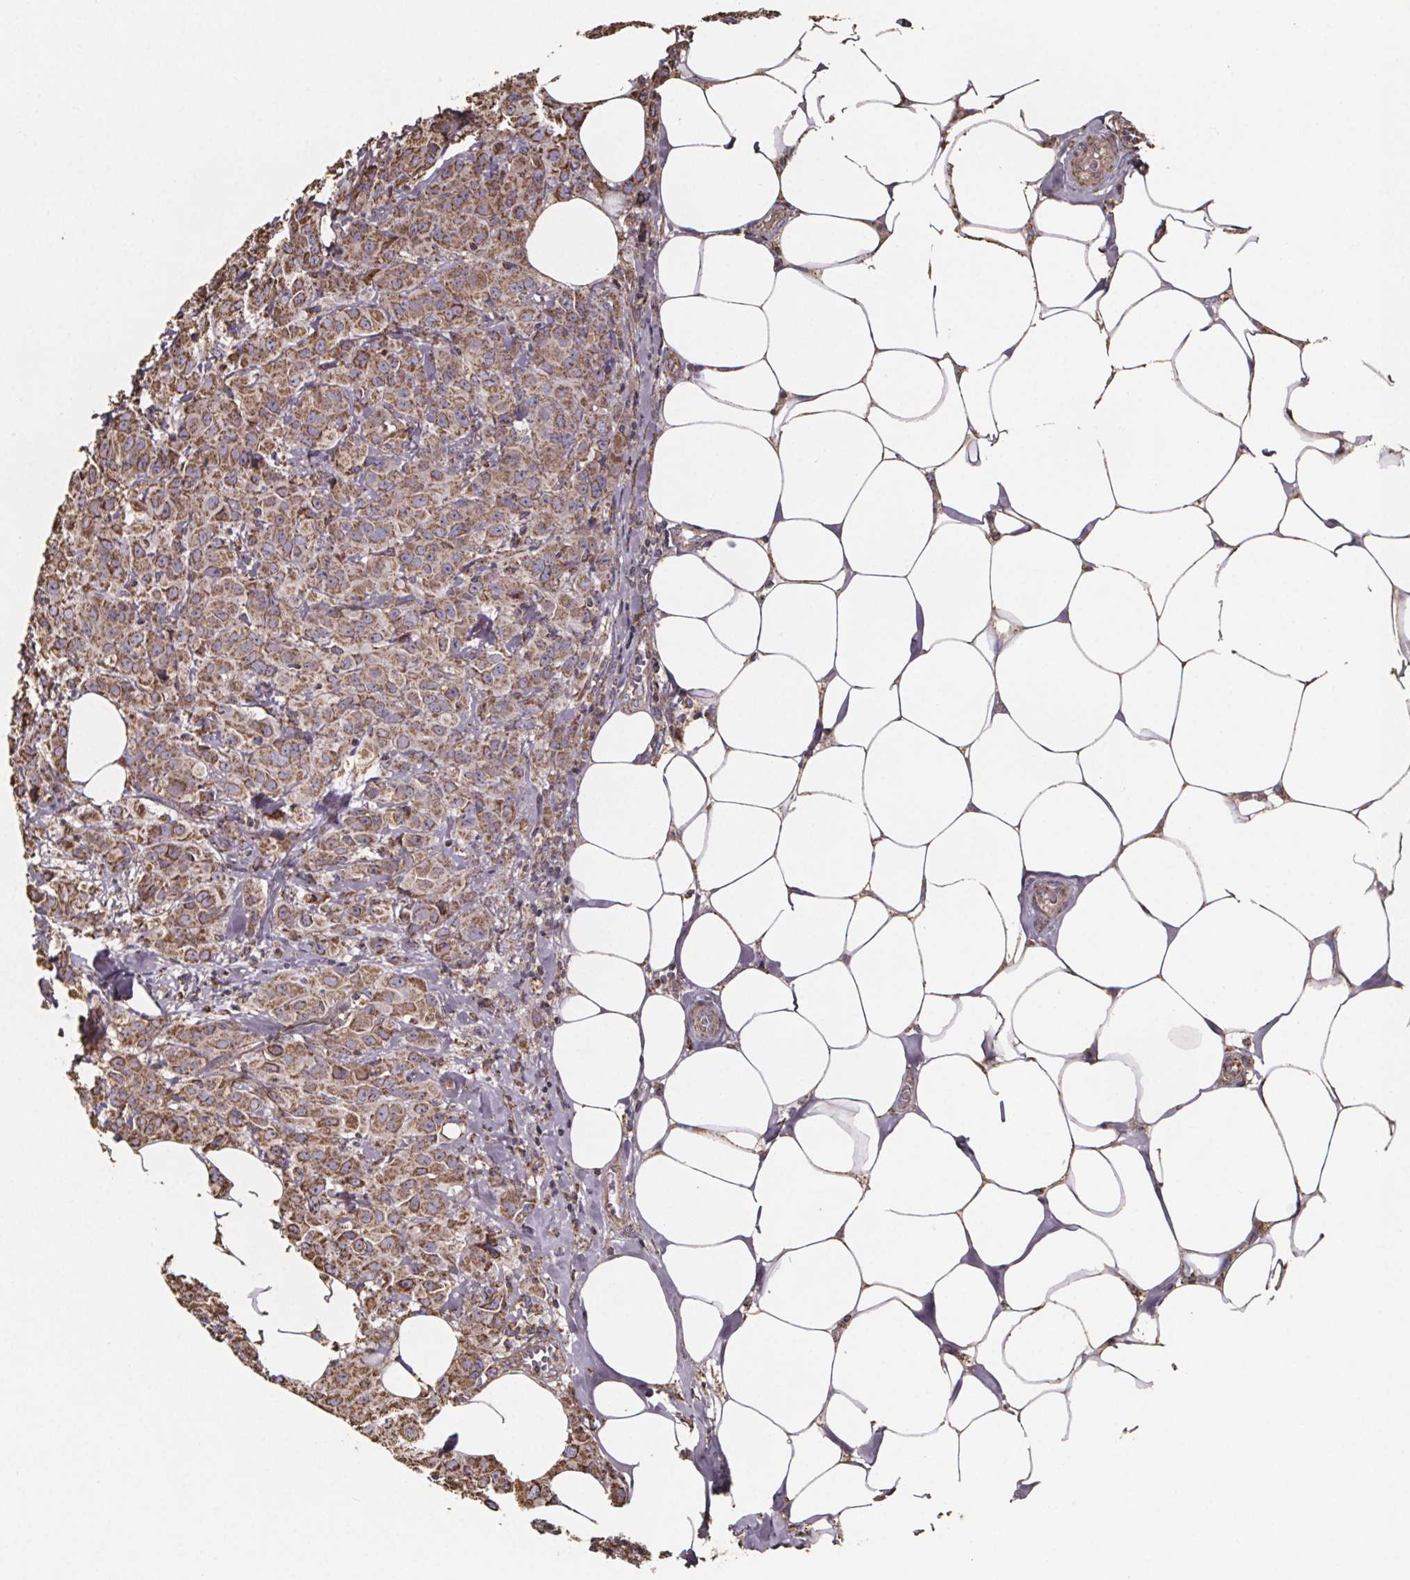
{"staining": {"intensity": "moderate", "quantity": ">75%", "location": "cytoplasmic/membranous"}, "tissue": "breast cancer", "cell_type": "Tumor cells", "image_type": "cancer", "snomed": [{"axis": "morphology", "description": "Normal tissue, NOS"}, {"axis": "morphology", "description": "Duct carcinoma"}, {"axis": "topography", "description": "Breast"}], "caption": "Immunohistochemistry (IHC) (DAB) staining of breast cancer demonstrates moderate cytoplasmic/membranous protein expression in approximately >75% of tumor cells.", "gene": "SLC35D2", "patient": {"sex": "female", "age": 43}}